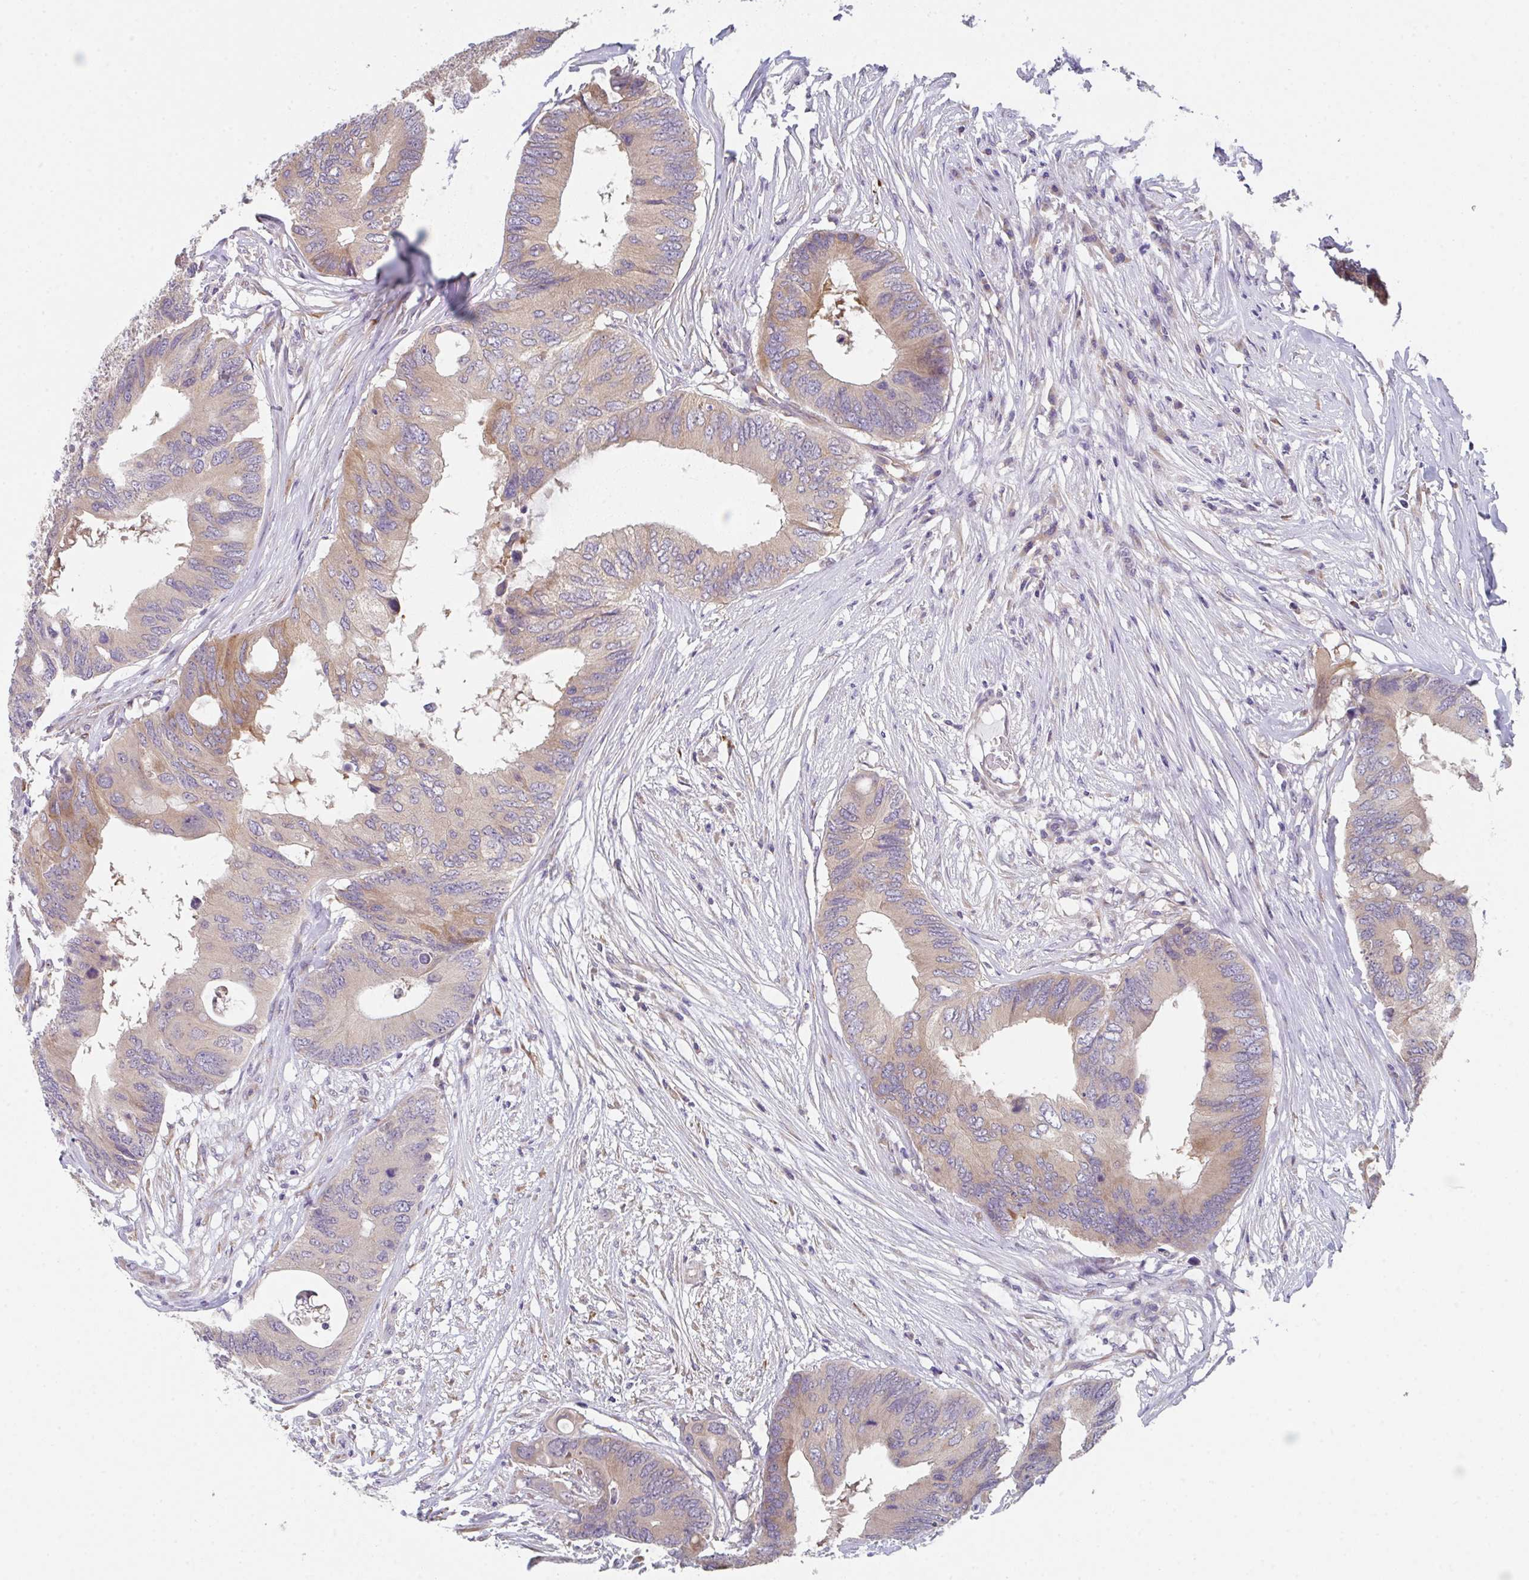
{"staining": {"intensity": "weak", "quantity": ">75%", "location": "cytoplasmic/membranous"}, "tissue": "colorectal cancer", "cell_type": "Tumor cells", "image_type": "cancer", "snomed": [{"axis": "morphology", "description": "Adenocarcinoma, NOS"}, {"axis": "topography", "description": "Colon"}], "caption": "This image reveals immunohistochemistry staining of human adenocarcinoma (colorectal), with low weak cytoplasmic/membranous positivity in approximately >75% of tumor cells.", "gene": "TSPAN31", "patient": {"sex": "male", "age": 71}}